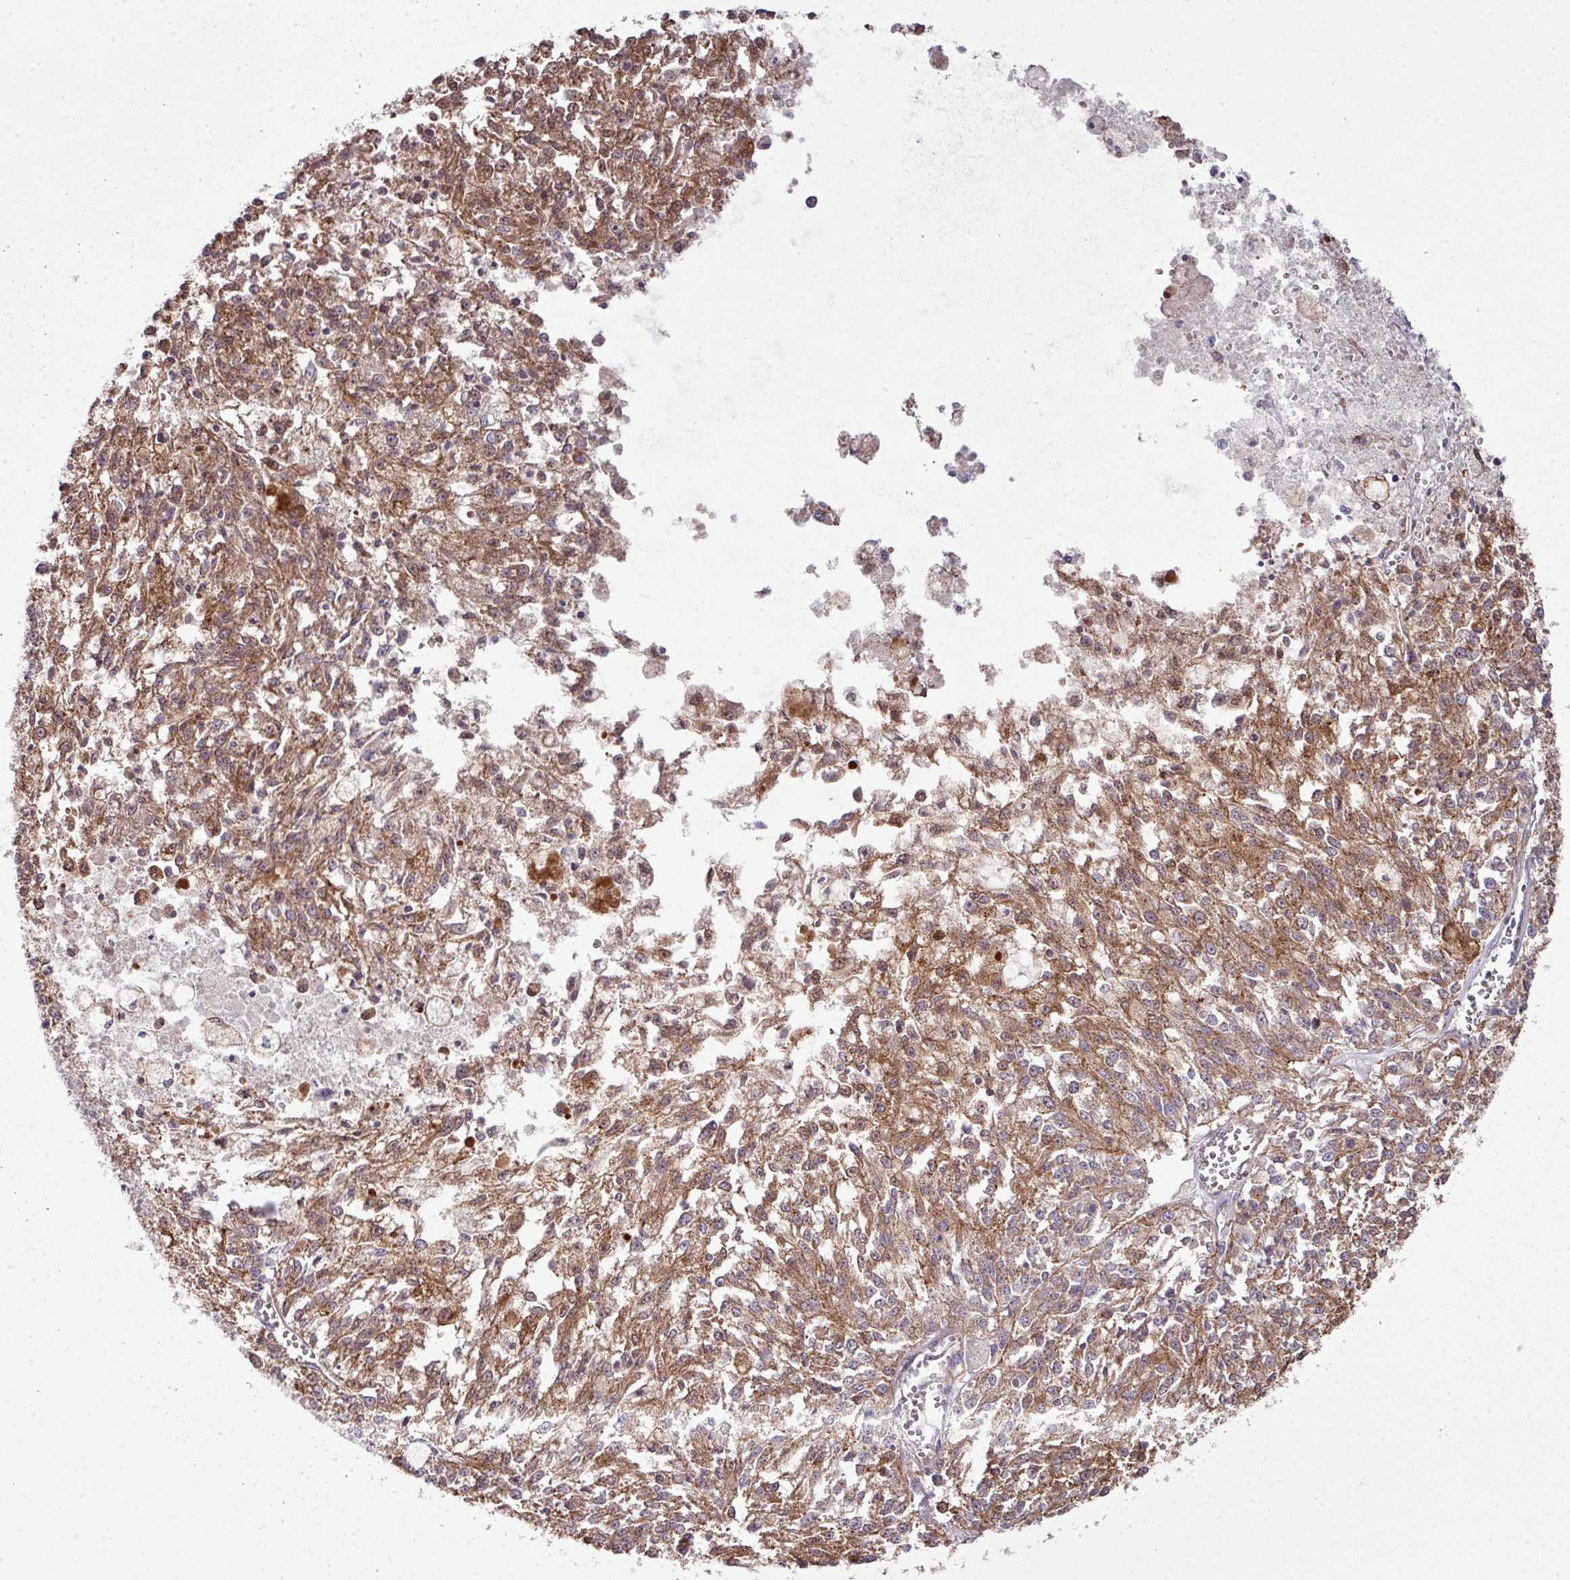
{"staining": {"intensity": "moderate", "quantity": ">75%", "location": "cytoplasmic/membranous"}, "tissue": "melanoma", "cell_type": "Tumor cells", "image_type": "cancer", "snomed": [{"axis": "morphology", "description": "Malignant melanoma, NOS"}, {"axis": "topography", "description": "Skin"}], "caption": "Malignant melanoma stained for a protein (brown) exhibits moderate cytoplasmic/membranous positive expression in approximately >75% of tumor cells.", "gene": "COL8A1", "patient": {"sex": "female", "age": 64}}